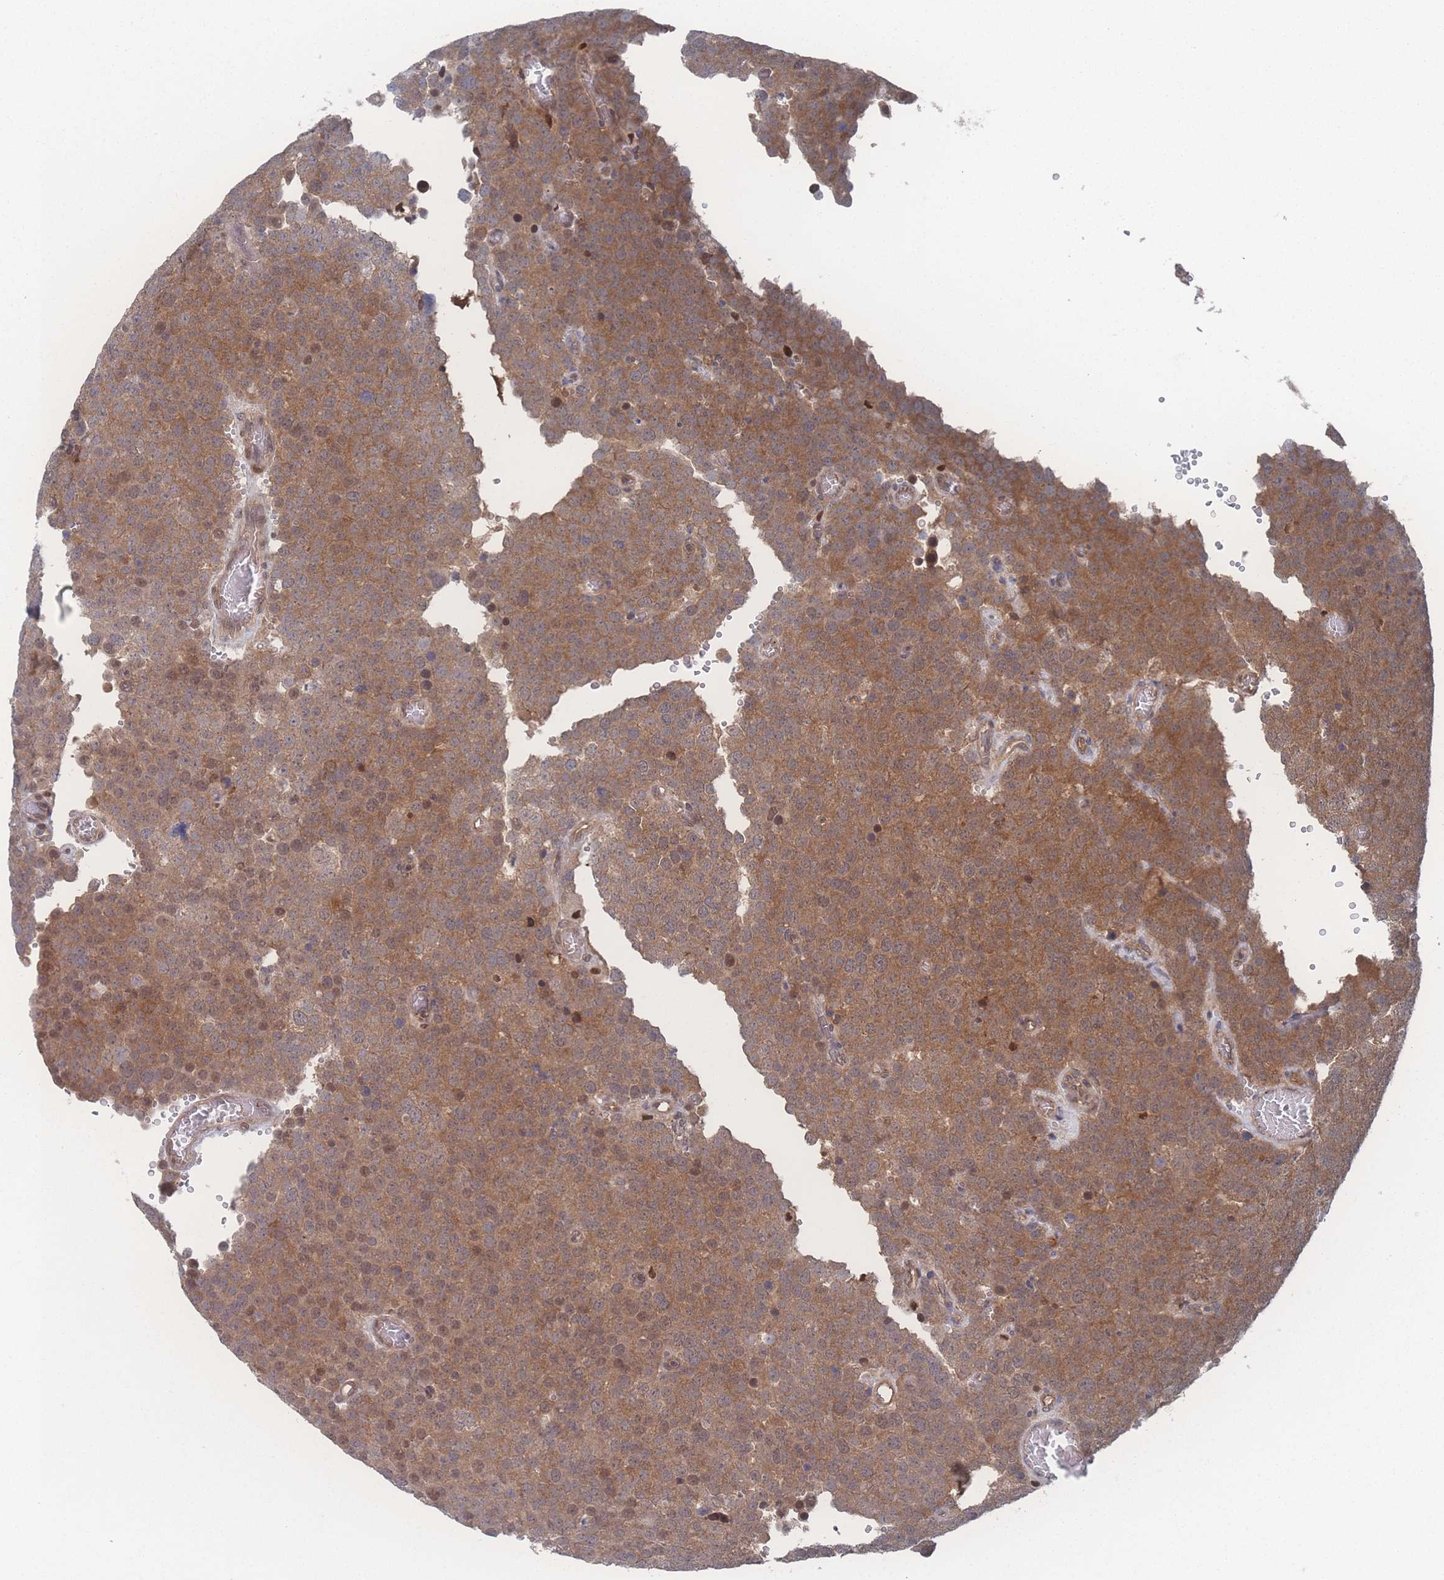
{"staining": {"intensity": "moderate", "quantity": ">75%", "location": "cytoplasmic/membranous,nuclear"}, "tissue": "testis cancer", "cell_type": "Tumor cells", "image_type": "cancer", "snomed": [{"axis": "morphology", "description": "Normal tissue, NOS"}, {"axis": "morphology", "description": "Seminoma, NOS"}, {"axis": "topography", "description": "Testis"}], "caption": "Immunohistochemistry of human testis cancer shows medium levels of moderate cytoplasmic/membranous and nuclear expression in about >75% of tumor cells.", "gene": "PSMA1", "patient": {"sex": "male", "age": 71}}